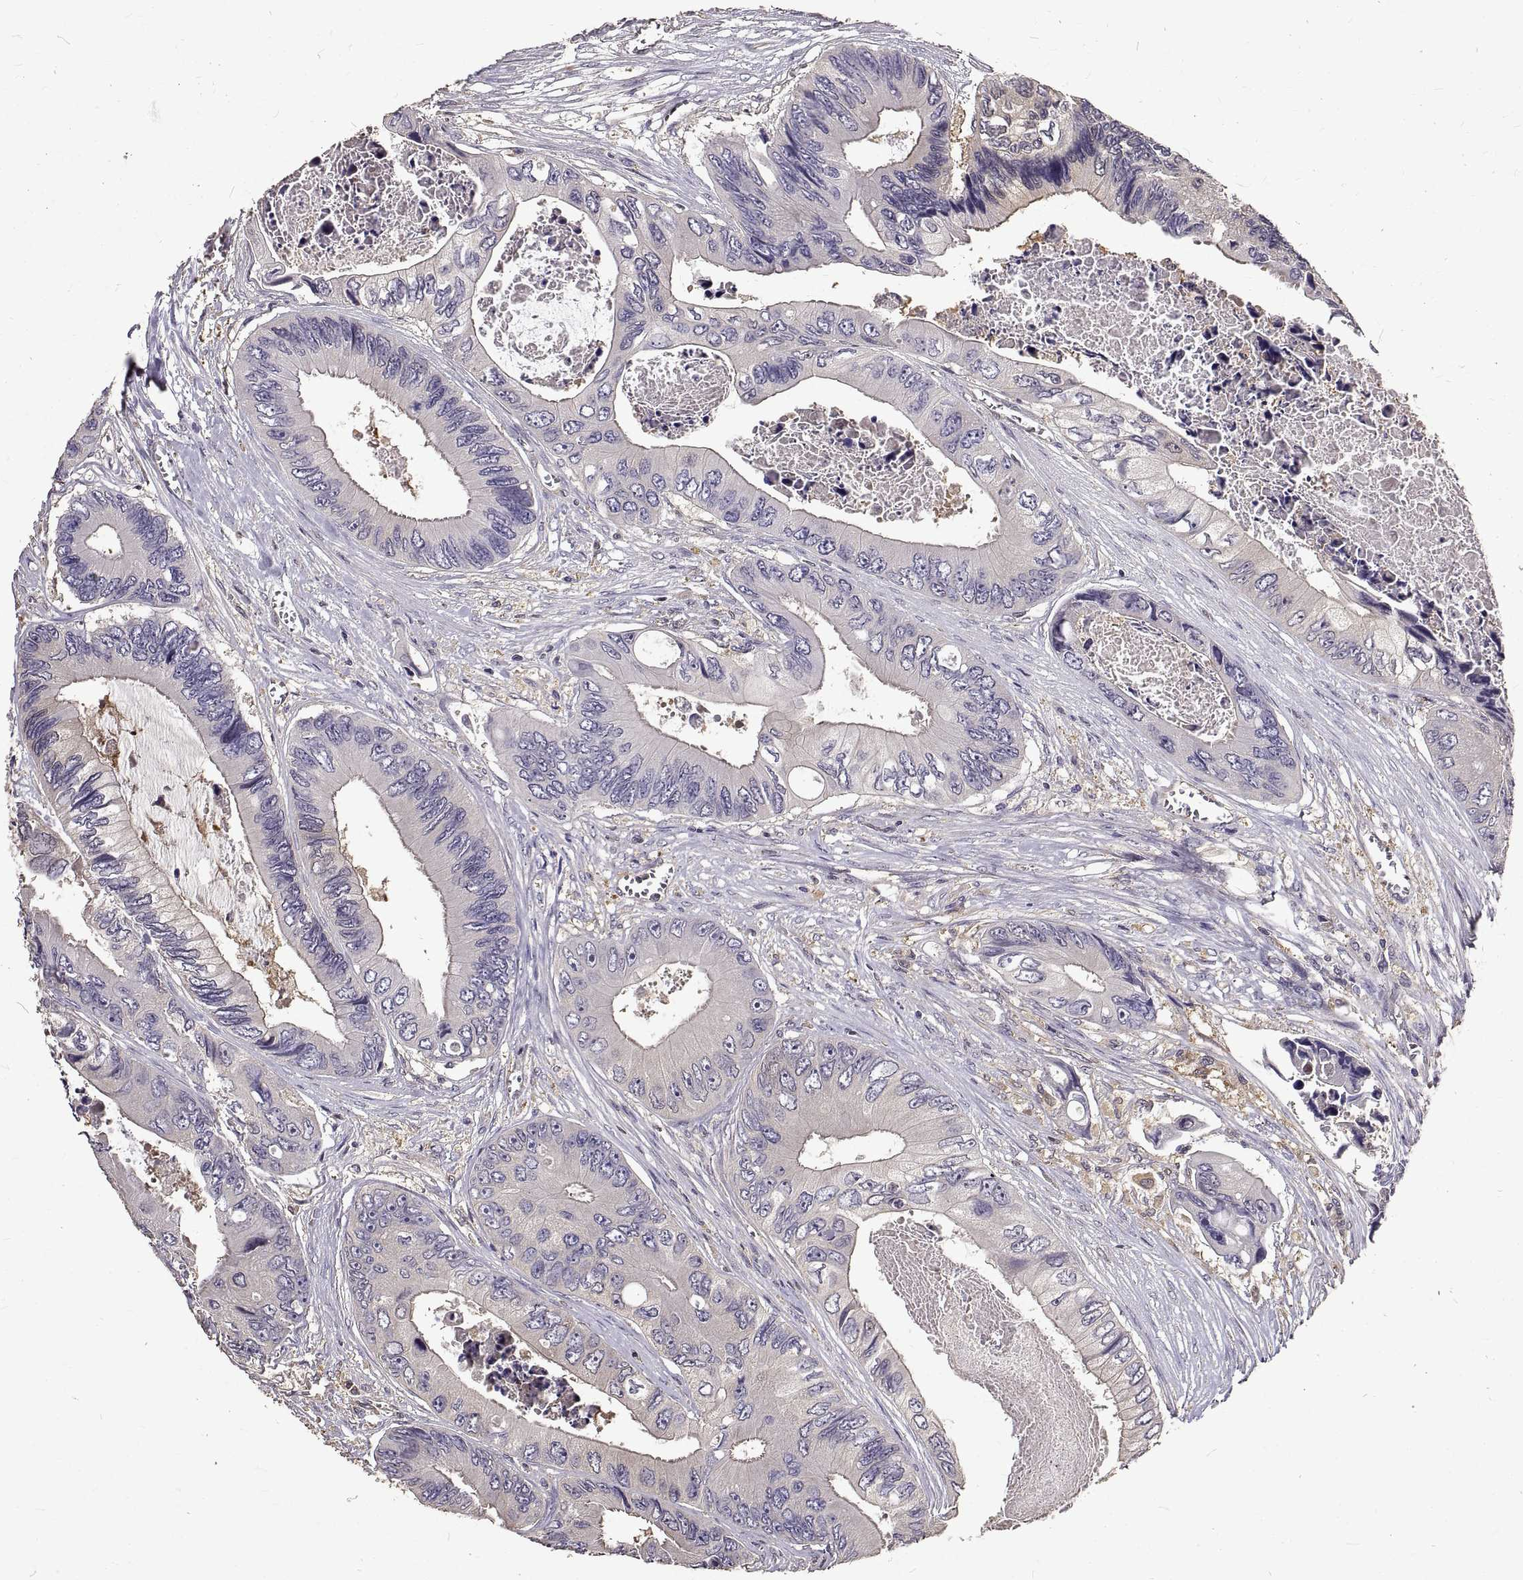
{"staining": {"intensity": "negative", "quantity": "none", "location": "none"}, "tissue": "colorectal cancer", "cell_type": "Tumor cells", "image_type": "cancer", "snomed": [{"axis": "morphology", "description": "Adenocarcinoma, NOS"}, {"axis": "topography", "description": "Rectum"}], "caption": "High power microscopy image of an immunohistochemistry (IHC) photomicrograph of colorectal cancer (adenocarcinoma), revealing no significant staining in tumor cells. (Immunohistochemistry (ihc), brightfield microscopy, high magnification).", "gene": "PEA15", "patient": {"sex": "male", "age": 63}}